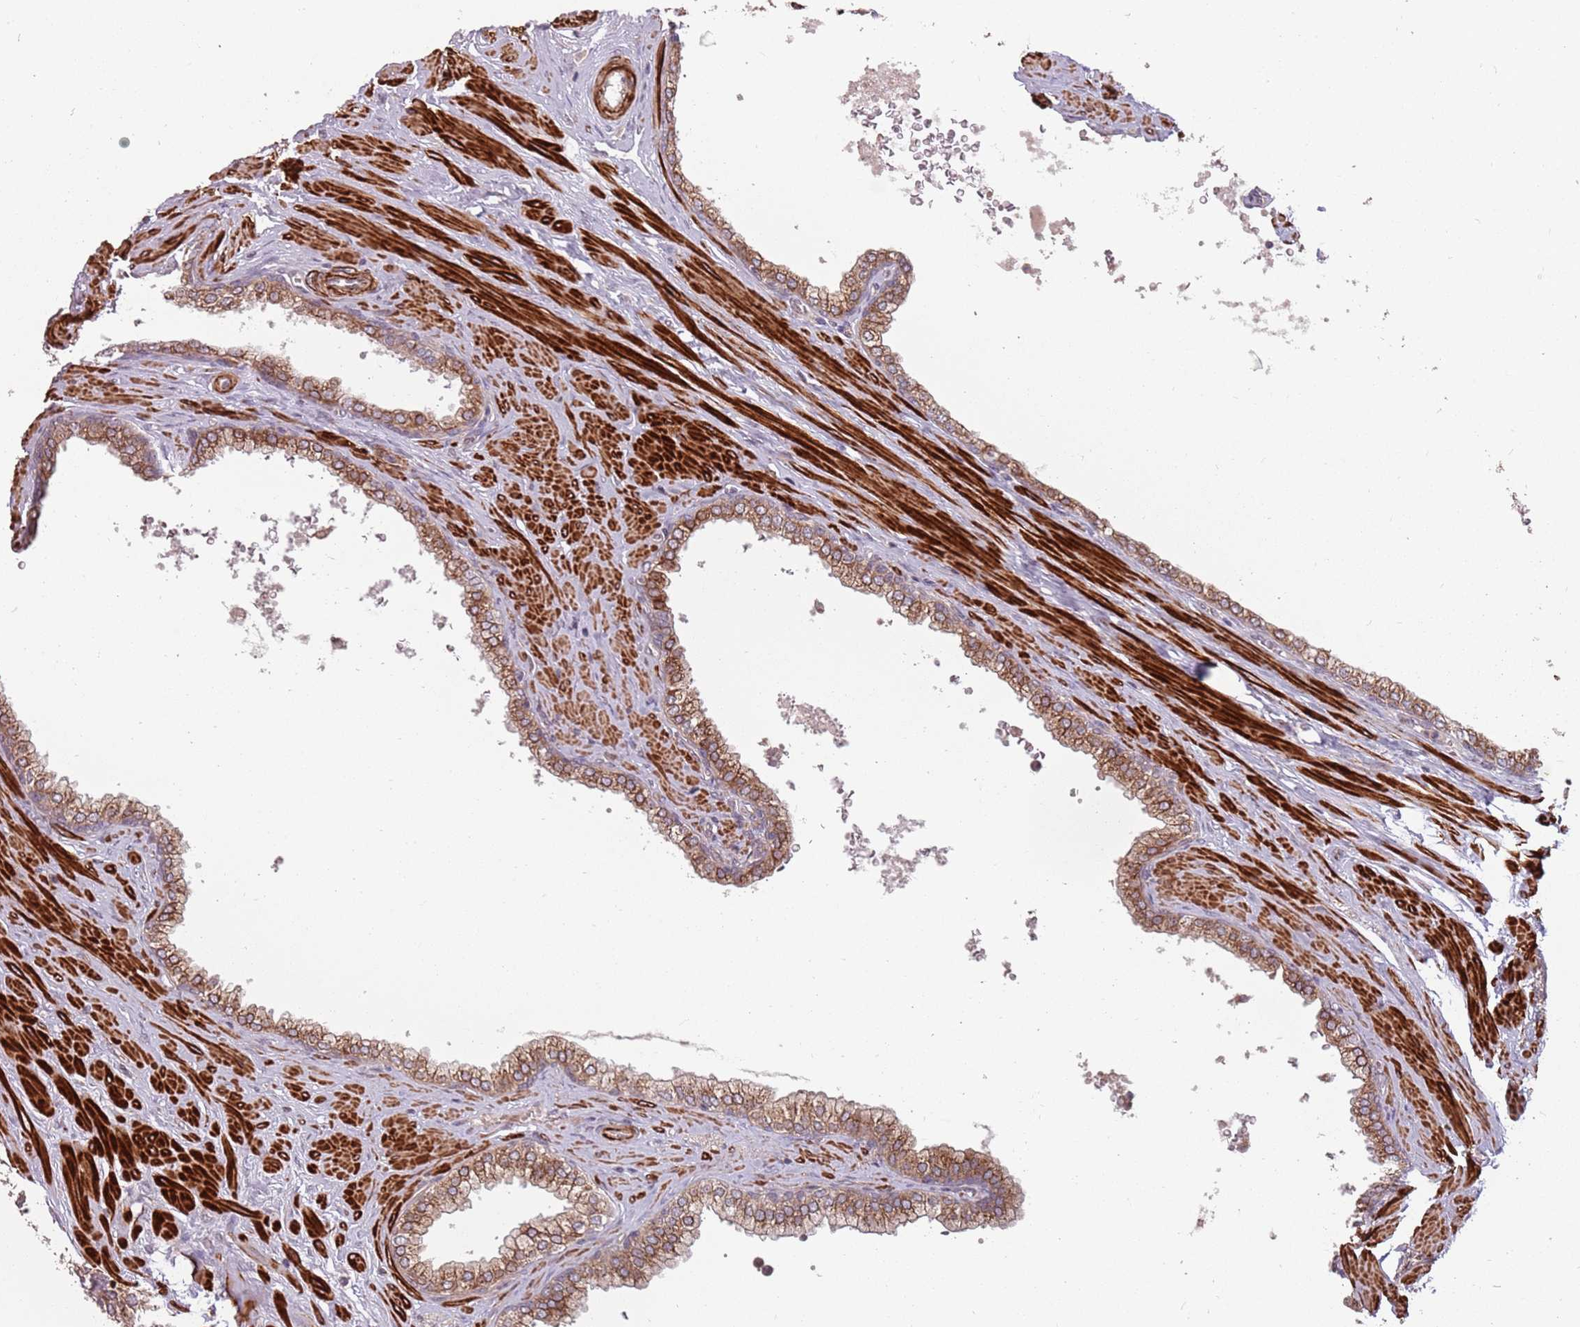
{"staining": {"intensity": "moderate", "quantity": ">75%", "location": "cytoplasmic/membranous"}, "tissue": "prostate", "cell_type": "Glandular cells", "image_type": "normal", "snomed": [{"axis": "morphology", "description": "Normal tissue, NOS"}, {"axis": "morphology", "description": "Urothelial carcinoma, Low grade"}, {"axis": "topography", "description": "Urinary bladder"}, {"axis": "topography", "description": "Prostate"}], "caption": "The photomicrograph demonstrates immunohistochemical staining of unremarkable prostate. There is moderate cytoplasmic/membranous positivity is seen in about >75% of glandular cells.", "gene": "PLD6", "patient": {"sex": "male", "age": 60}}